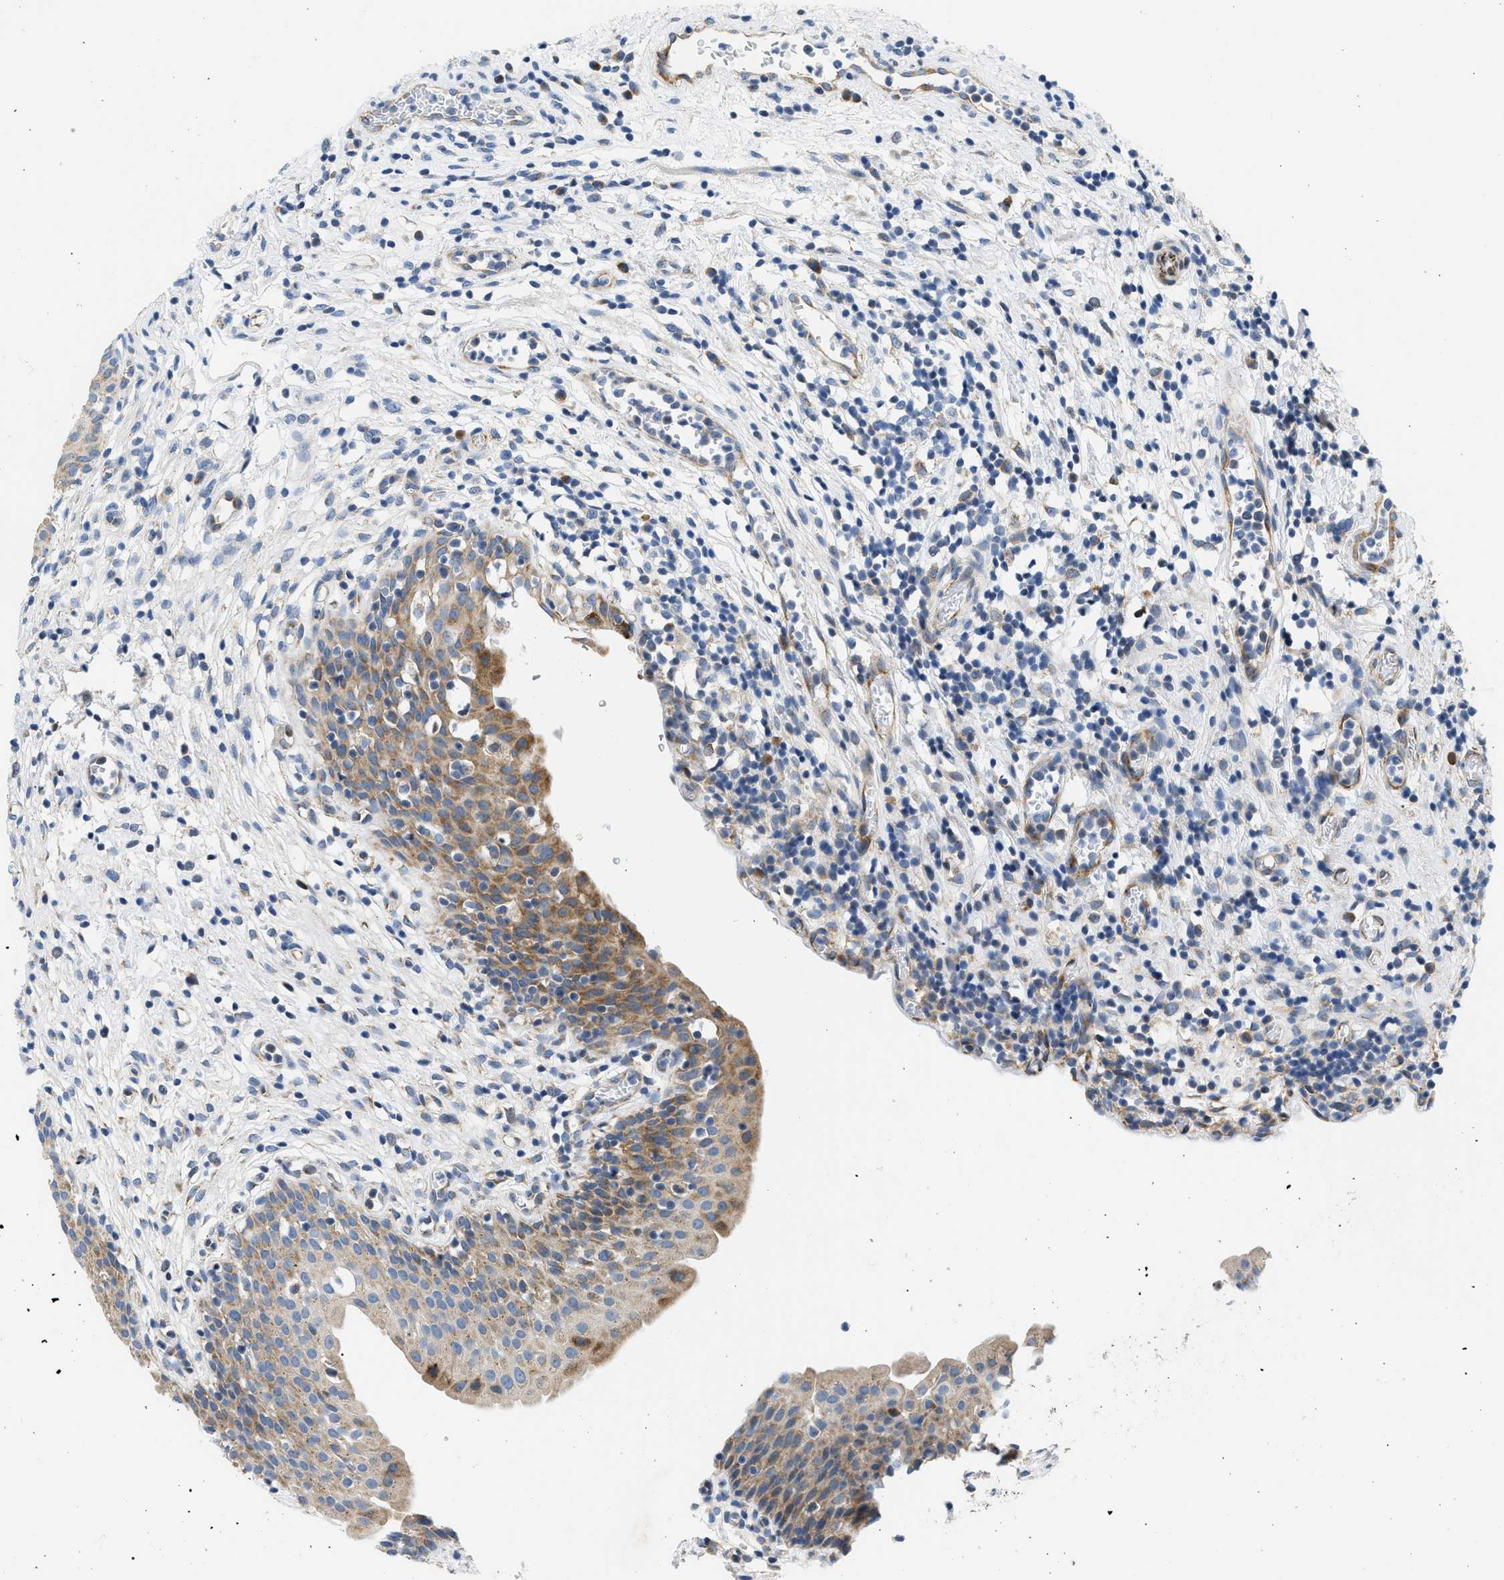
{"staining": {"intensity": "moderate", "quantity": "25%-75%", "location": "cytoplasmic/membranous"}, "tissue": "urinary bladder", "cell_type": "Urothelial cells", "image_type": "normal", "snomed": [{"axis": "morphology", "description": "Normal tissue, NOS"}, {"axis": "topography", "description": "Urinary bladder"}], "caption": "Human urinary bladder stained with a brown dye displays moderate cytoplasmic/membranous positive expression in approximately 25%-75% of urothelial cells.", "gene": "CAMKK2", "patient": {"sex": "male", "age": 37}}